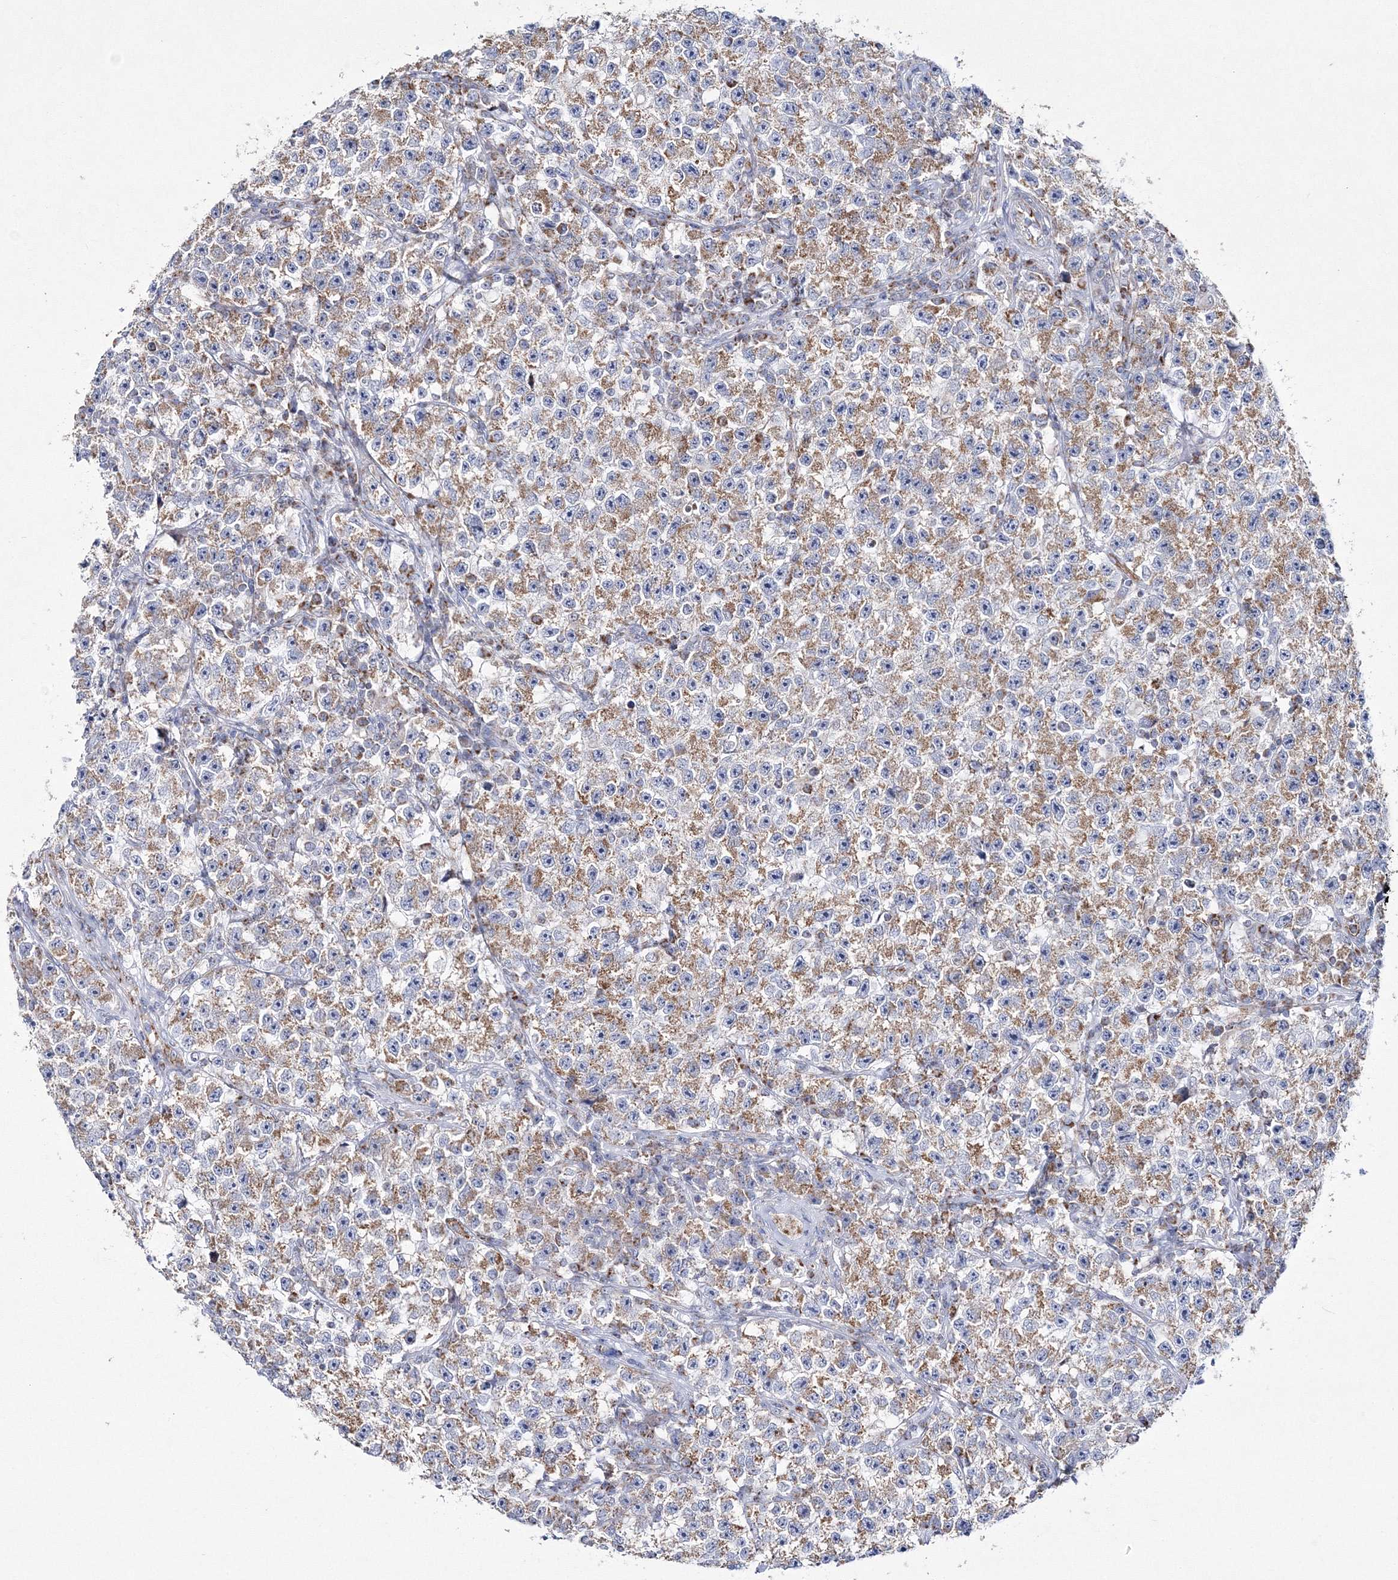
{"staining": {"intensity": "moderate", "quantity": ">75%", "location": "cytoplasmic/membranous"}, "tissue": "testis cancer", "cell_type": "Tumor cells", "image_type": "cancer", "snomed": [{"axis": "morphology", "description": "Seminoma, NOS"}, {"axis": "topography", "description": "Testis"}], "caption": "IHC (DAB) staining of human seminoma (testis) displays moderate cytoplasmic/membranous protein positivity in approximately >75% of tumor cells.", "gene": "HIBCH", "patient": {"sex": "male", "age": 22}}